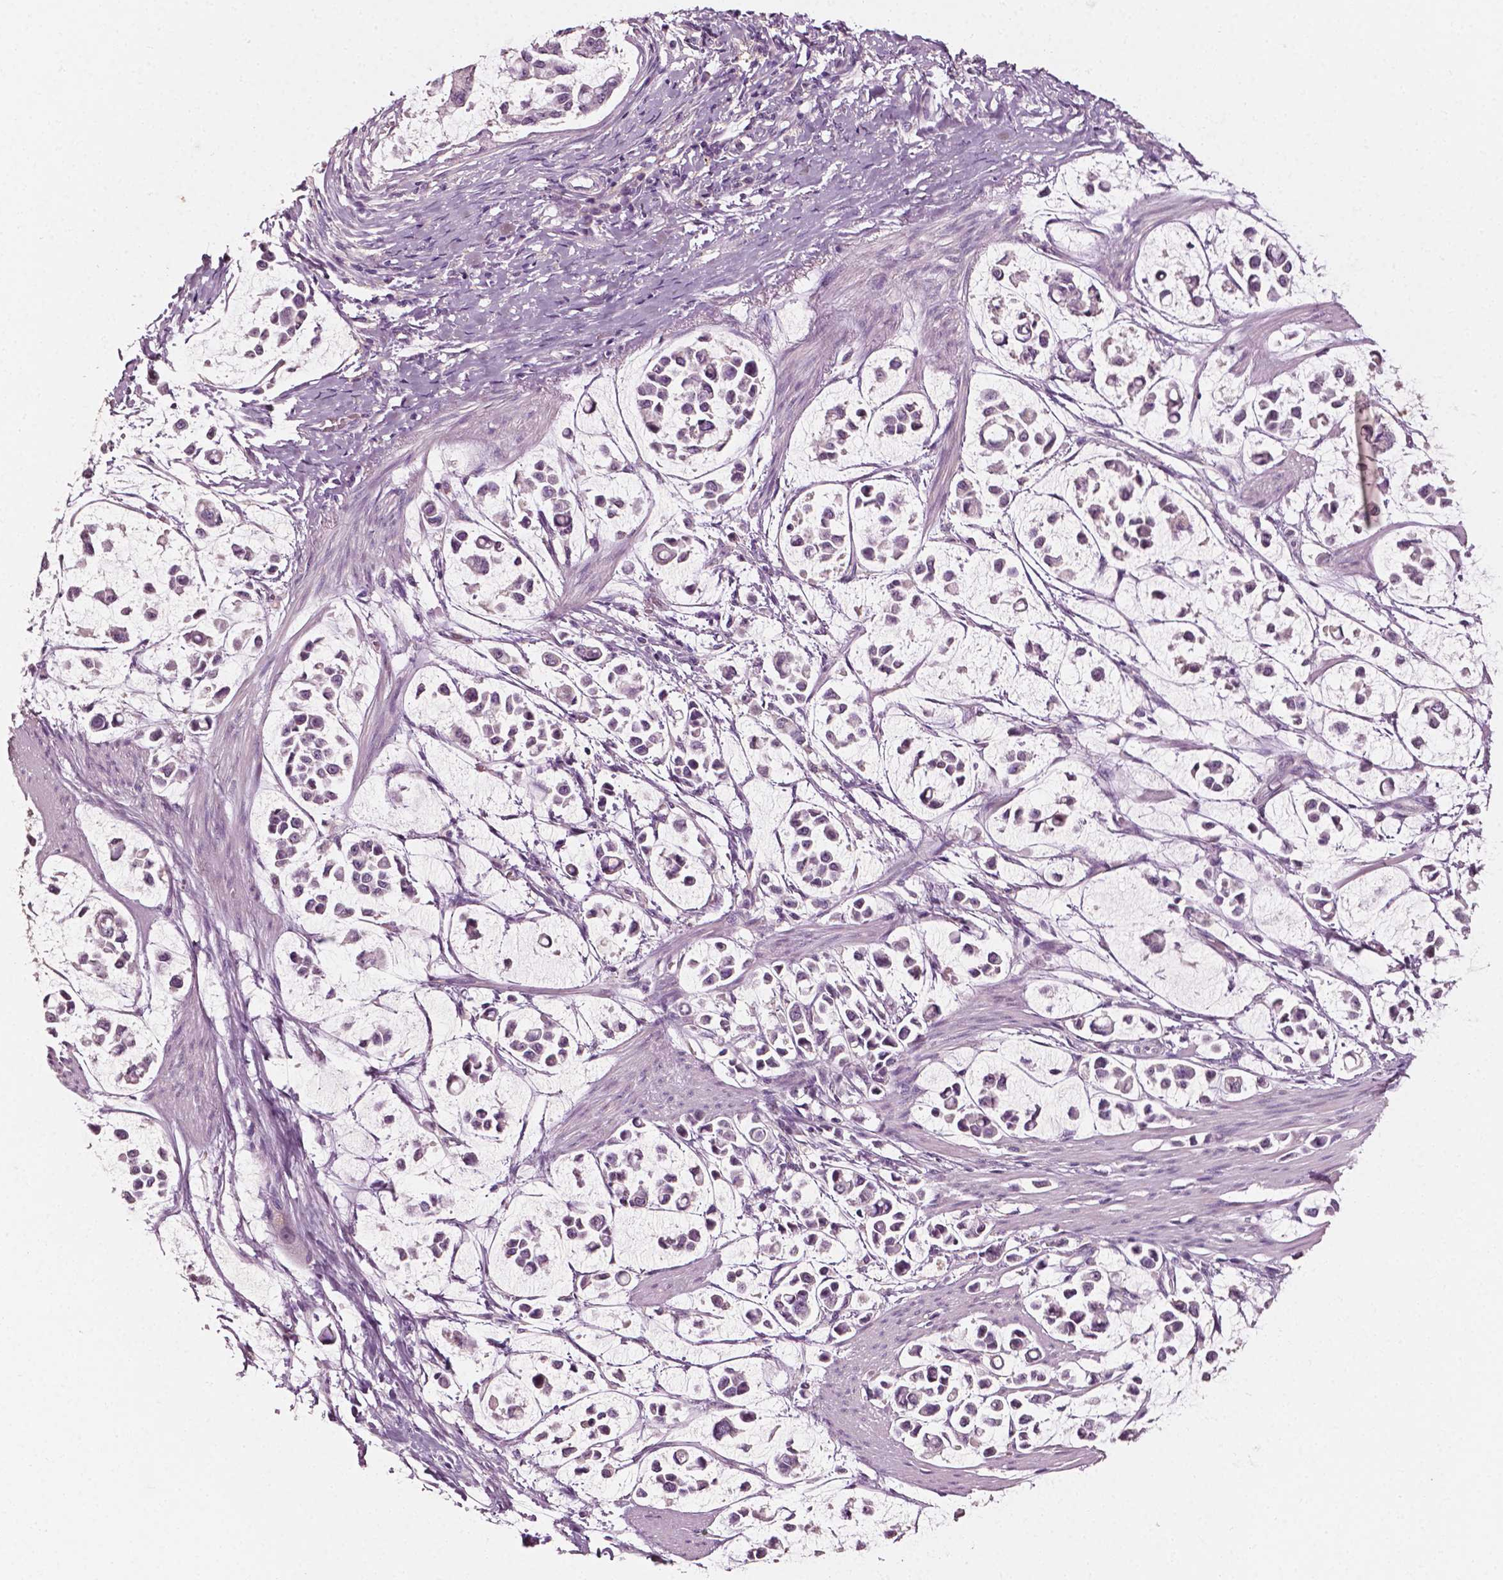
{"staining": {"intensity": "negative", "quantity": "none", "location": "none"}, "tissue": "stomach cancer", "cell_type": "Tumor cells", "image_type": "cancer", "snomed": [{"axis": "morphology", "description": "Adenocarcinoma, NOS"}, {"axis": "topography", "description": "Stomach"}], "caption": "The micrograph reveals no staining of tumor cells in stomach adenocarcinoma.", "gene": "PLA2R1", "patient": {"sex": "male", "age": 82}}